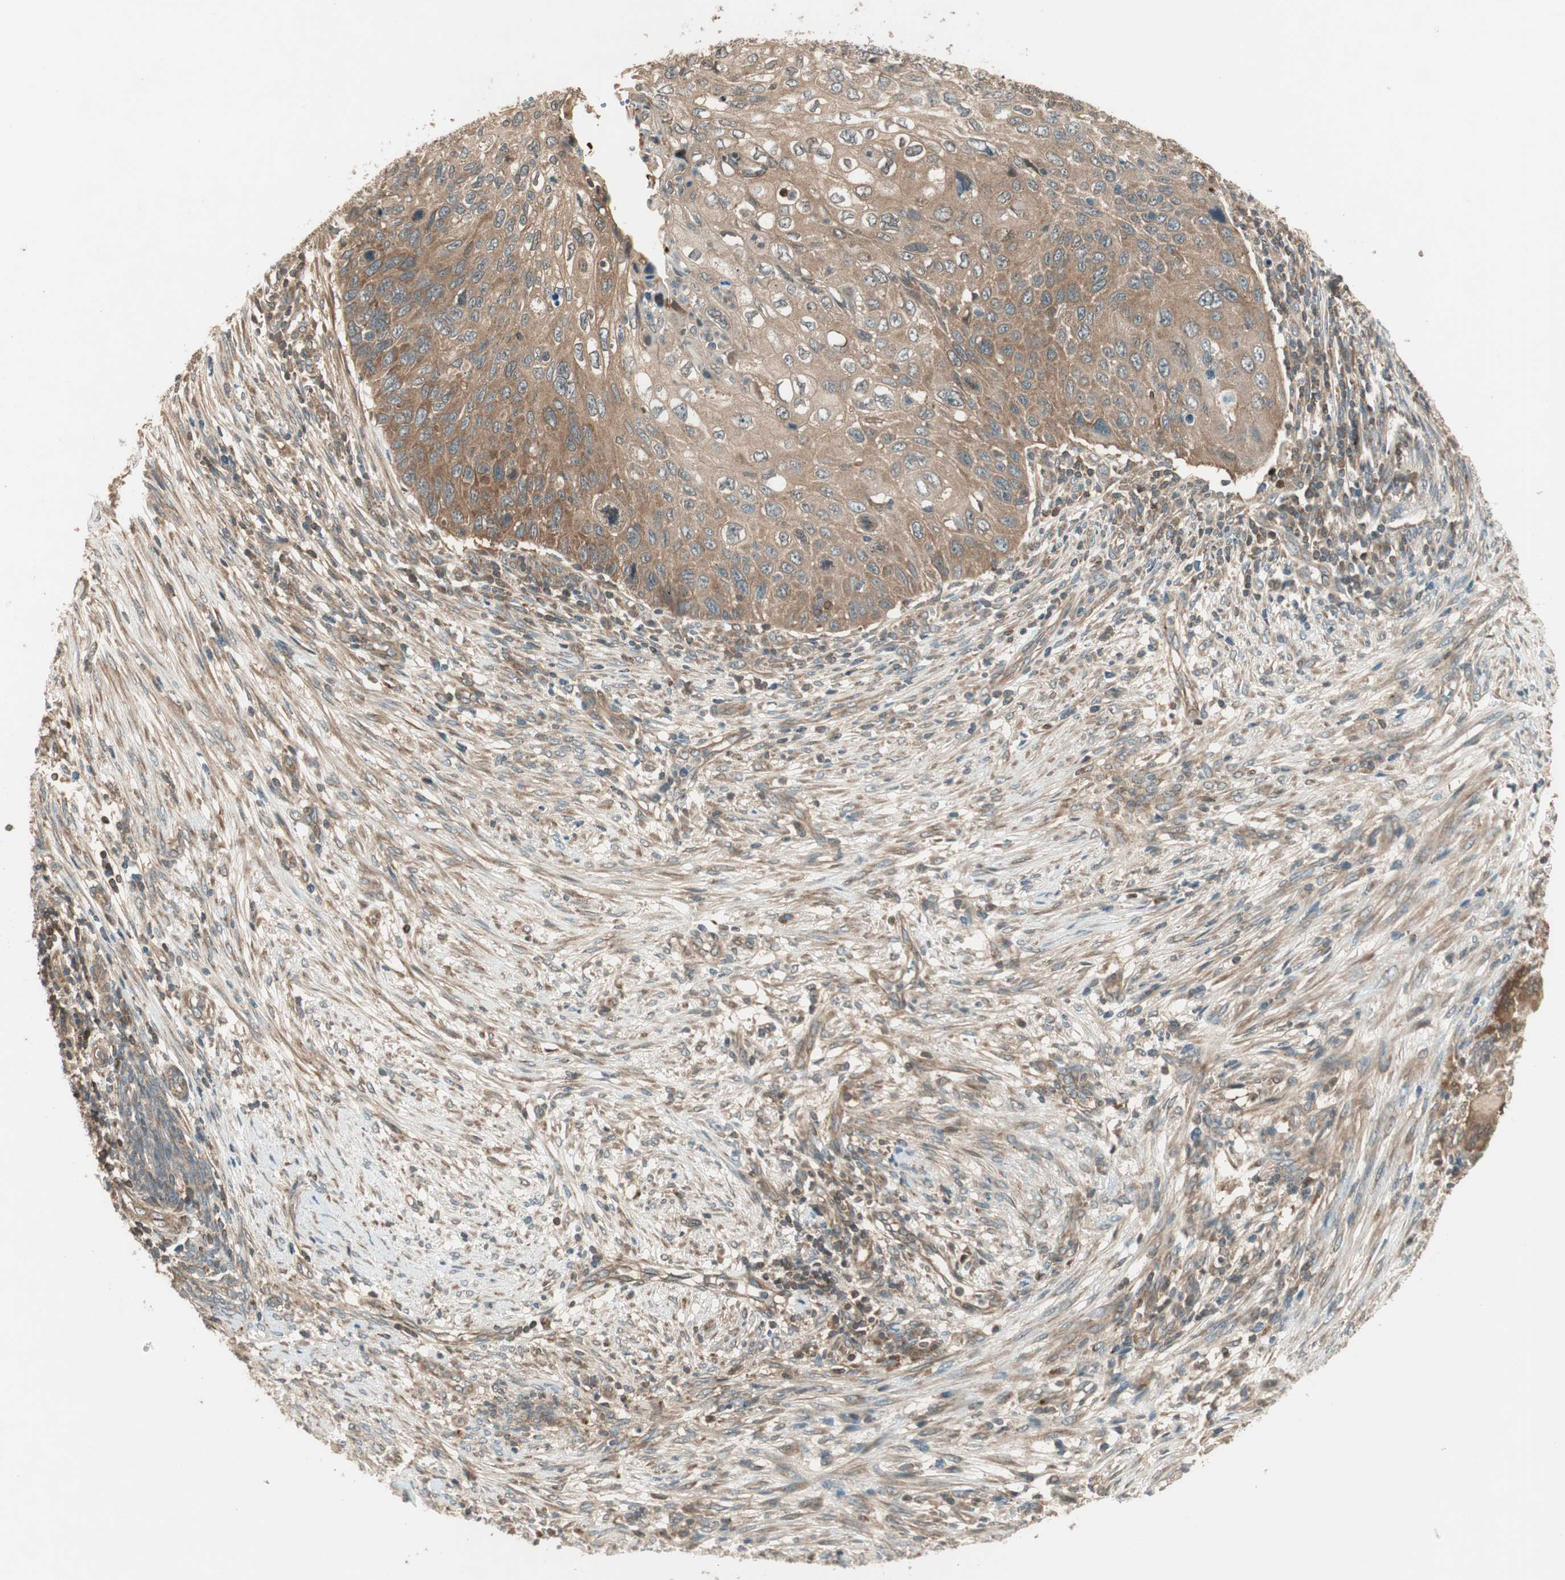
{"staining": {"intensity": "moderate", "quantity": ">75%", "location": "cytoplasmic/membranous"}, "tissue": "cervical cancer", "cell_type": "Tumor cells", "image_type": "cancer", "snomed": [{"axis": "morphology", "description": "Squamous cell carcinoma, NOS"}, {"axis": "topography", "description": "Cervix"}], "caption": "A micrograph of squamous cell carcinoma (cervical) stained for a protein reveals moderate cytoplasmic/membranous brown staining in tumor cells.", "gene": "CNOT4", "patient": {"sex": "female", "age": 70}}